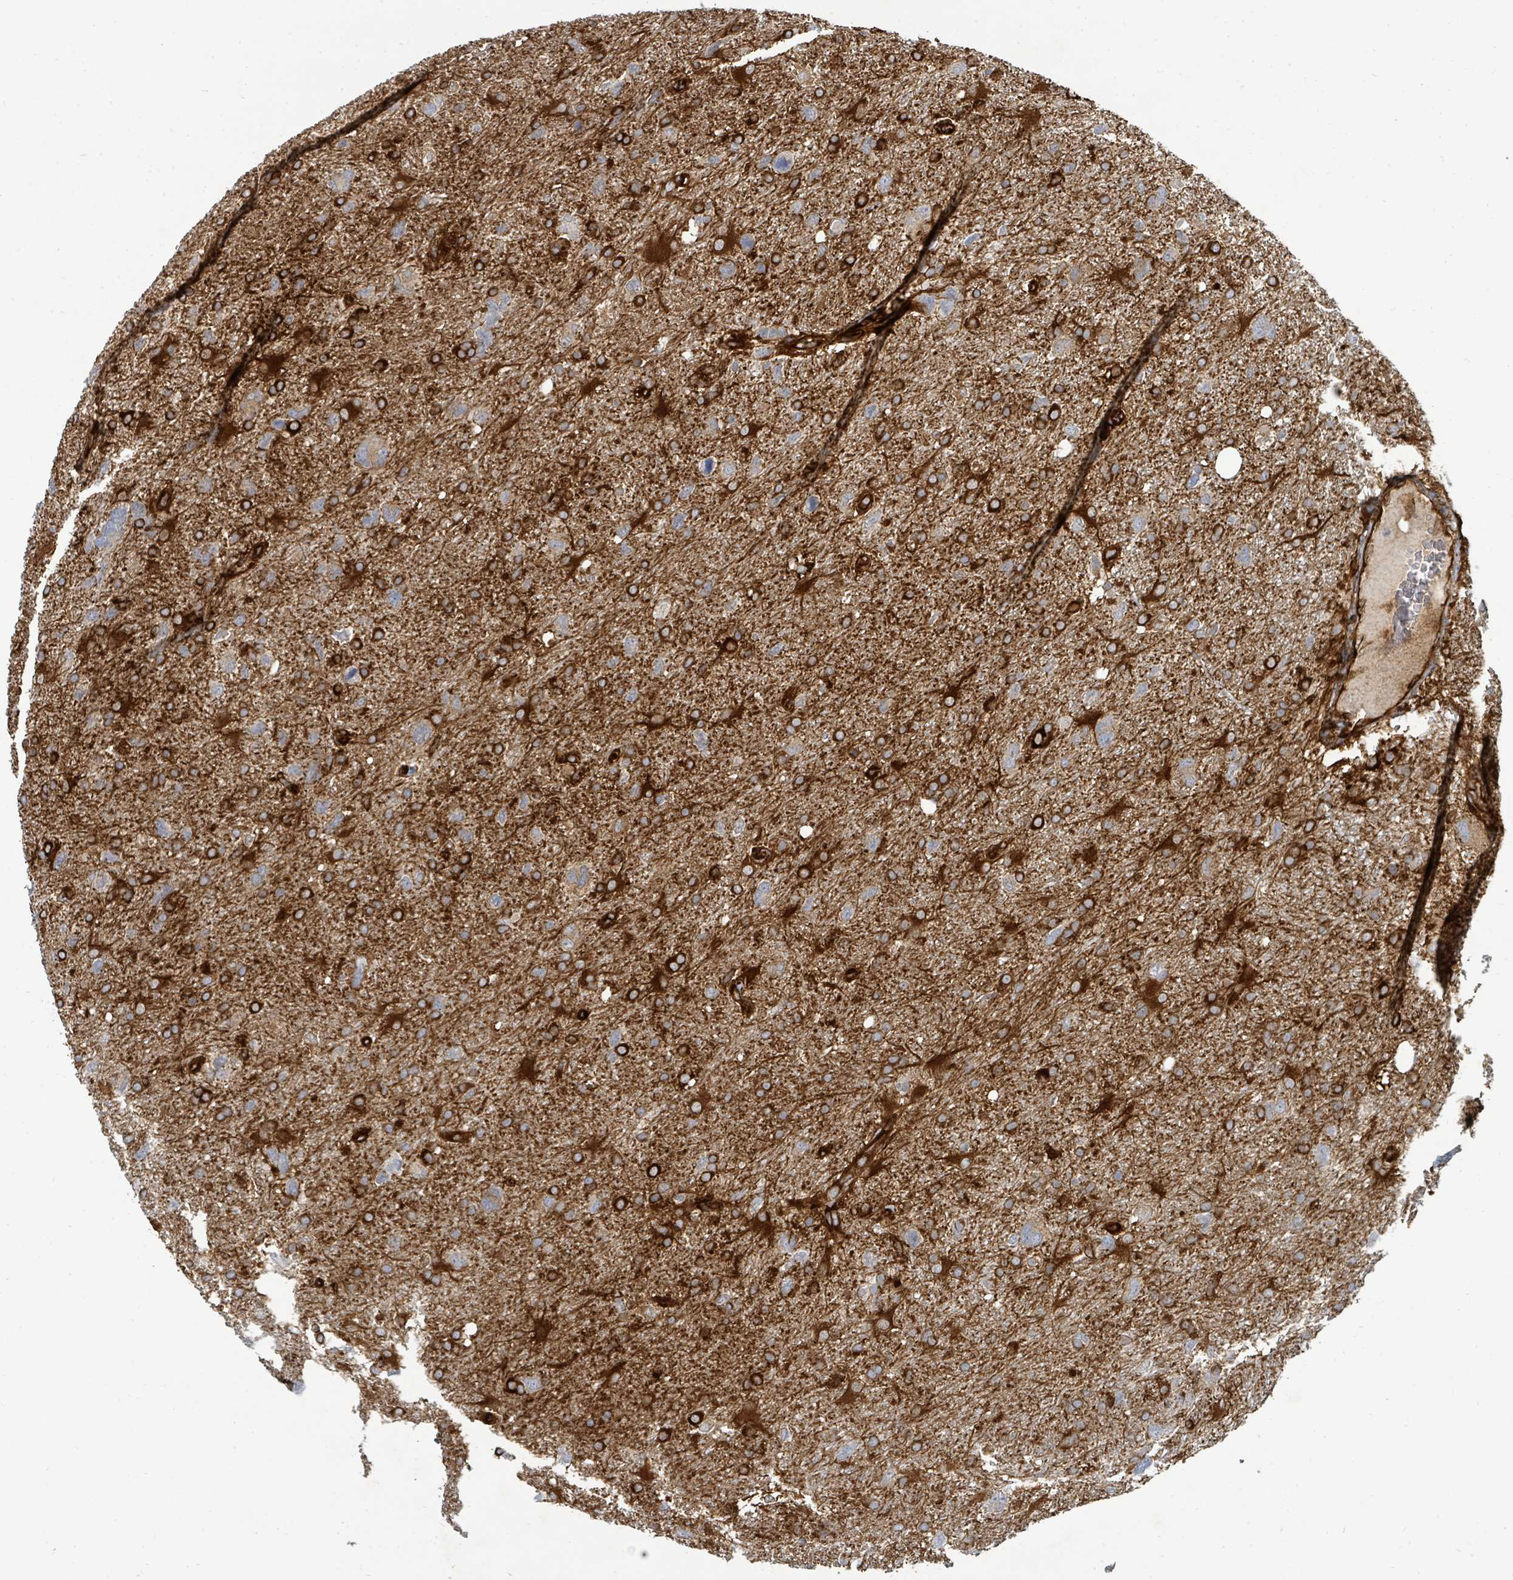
{"staining": {"intensity": "strong", "quantity": "25%-75%", "location": "cytoplasmic/membranous"}, "tissue": "glioma", "cell_type": "Tumor cells", "image_type": "cancer", "snomed": [{"axis": "morphology", "description": "Glioma, malignant, High grade"}, {"axis": "topography", "description": "Brain"}], "caption": "High-power microscopy captured an immunohistochemistry photomicrograph of glioma, revealing strong cytoplasmic/membranous staining in about 25%-75% of tumor cells.", "gene": "IFIT1", "patient": {"sex": "male", "age": 61}}